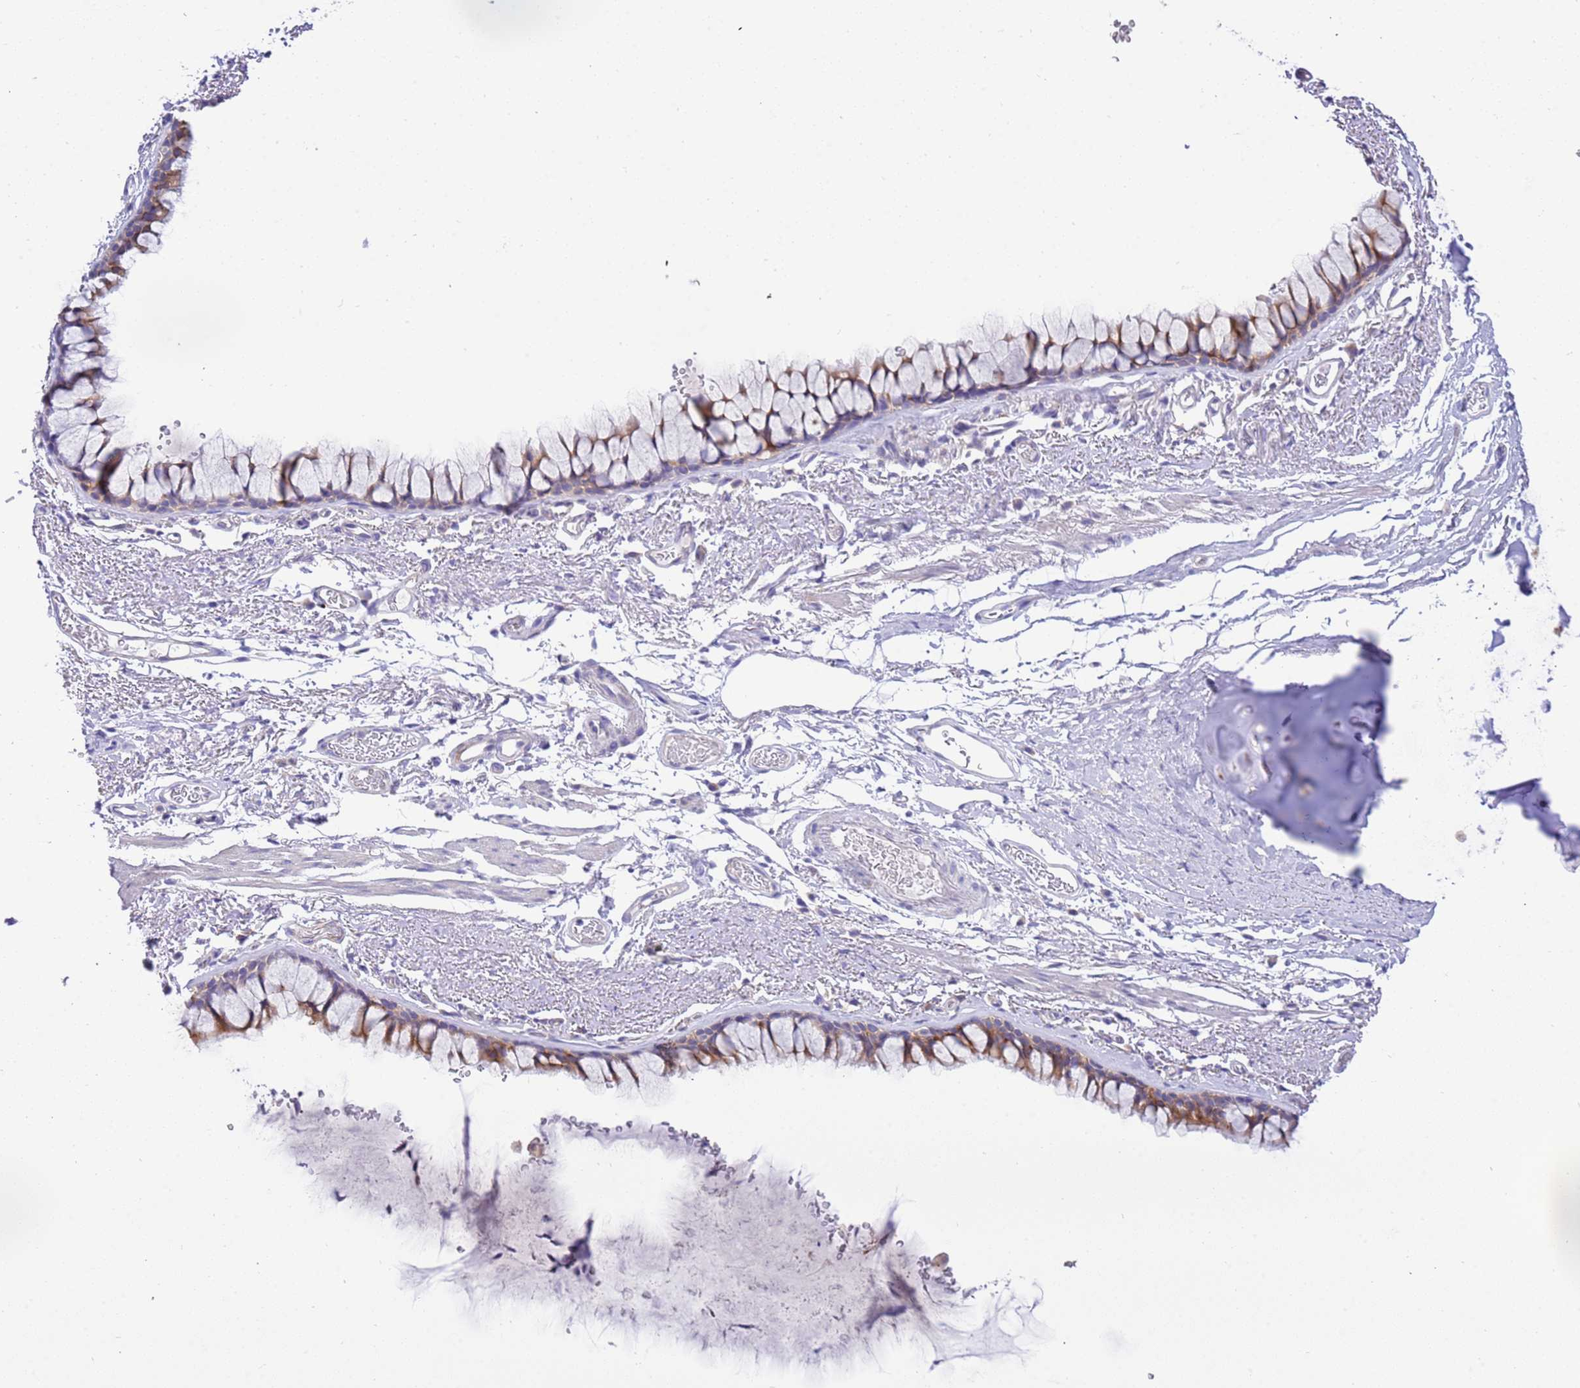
{"staining": {"intensity": "moderate", "quantity": "25%-75%", "location": "cytoplasmic/membranous"}, "tissue": "bronchus", "cell_type": "Respiratory epithelial cells", "image_type": "normal", "snomed": [{"axis": "morphology", "description": "Normal tissue, NOS"}, {"axis": "topography", "description": "Bronchus"}], "caption": "Protein staining of benign bronchus reveals moderate cytoplasmic/membranous expression in approximately 25%-75% of respiratory epithelial cells. (DAB (3,3'-diaminobenzidine) IHC with brightfield microscopy, high magnification).", "gene": "STIP1", "patient": {"sex": "male", "age": 65}}